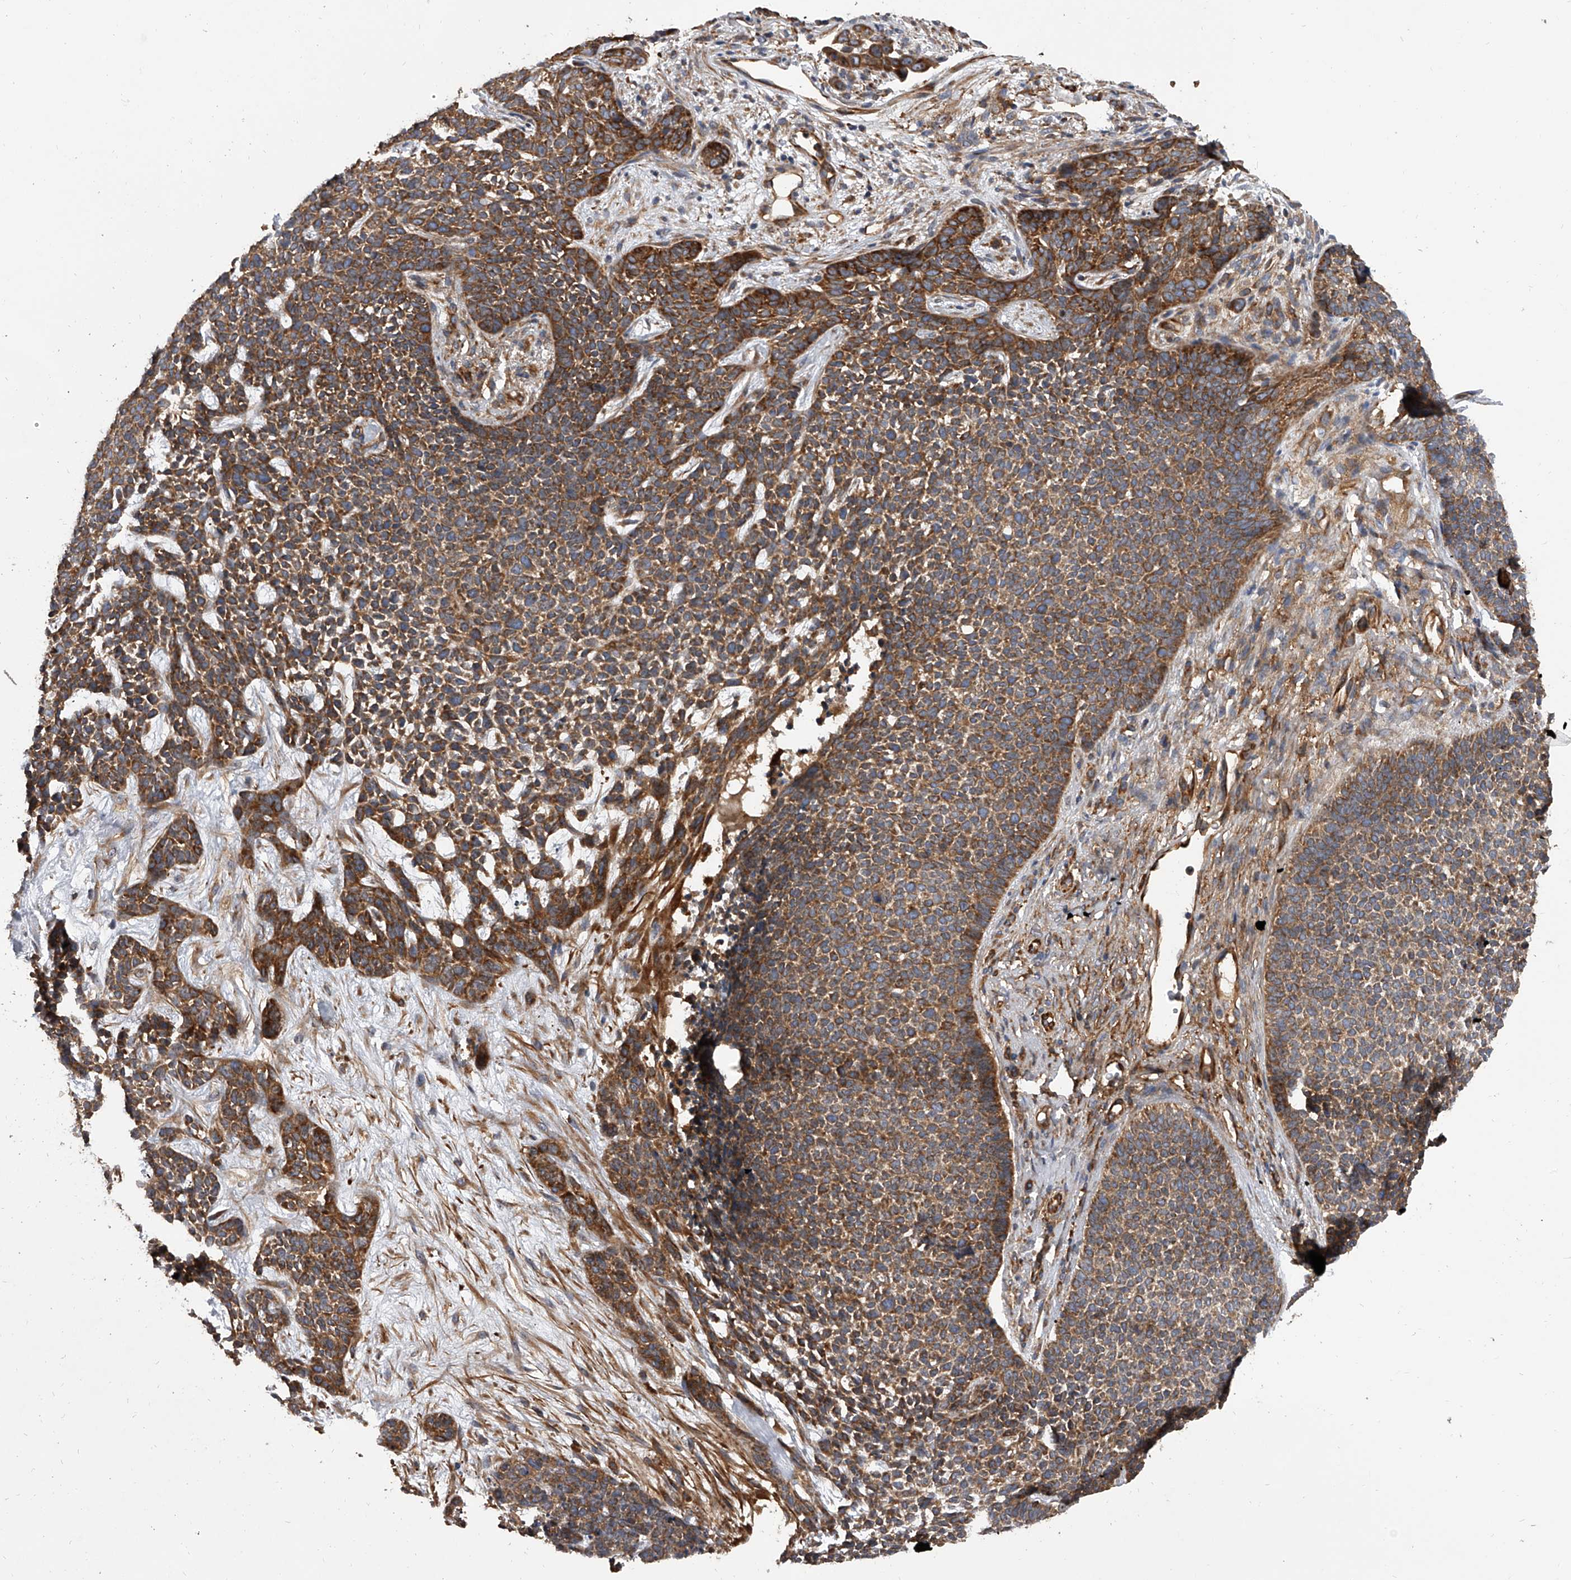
{"staining": {"intensity": "moderate", "quantity": ">75%", "location": "cytoplasmic/membranous"}, "tissue": "skin cancer", "cell_type": "Tumor cells", "image_type": "cancer", "snomed": [{"axis": "morphology", "description": "Basal cell carcinoma"}, {"axis": "topography", "description": "Skin"}], "caption": "Immunohistochemistry of human basal cell carcinoma (skin) displays medium levels of moderate cytoplasmic/membranous staining in approximately >75% of tumor cells.", "gene": "EXOC4", "patient": {"sex": "female", "age": 84}}